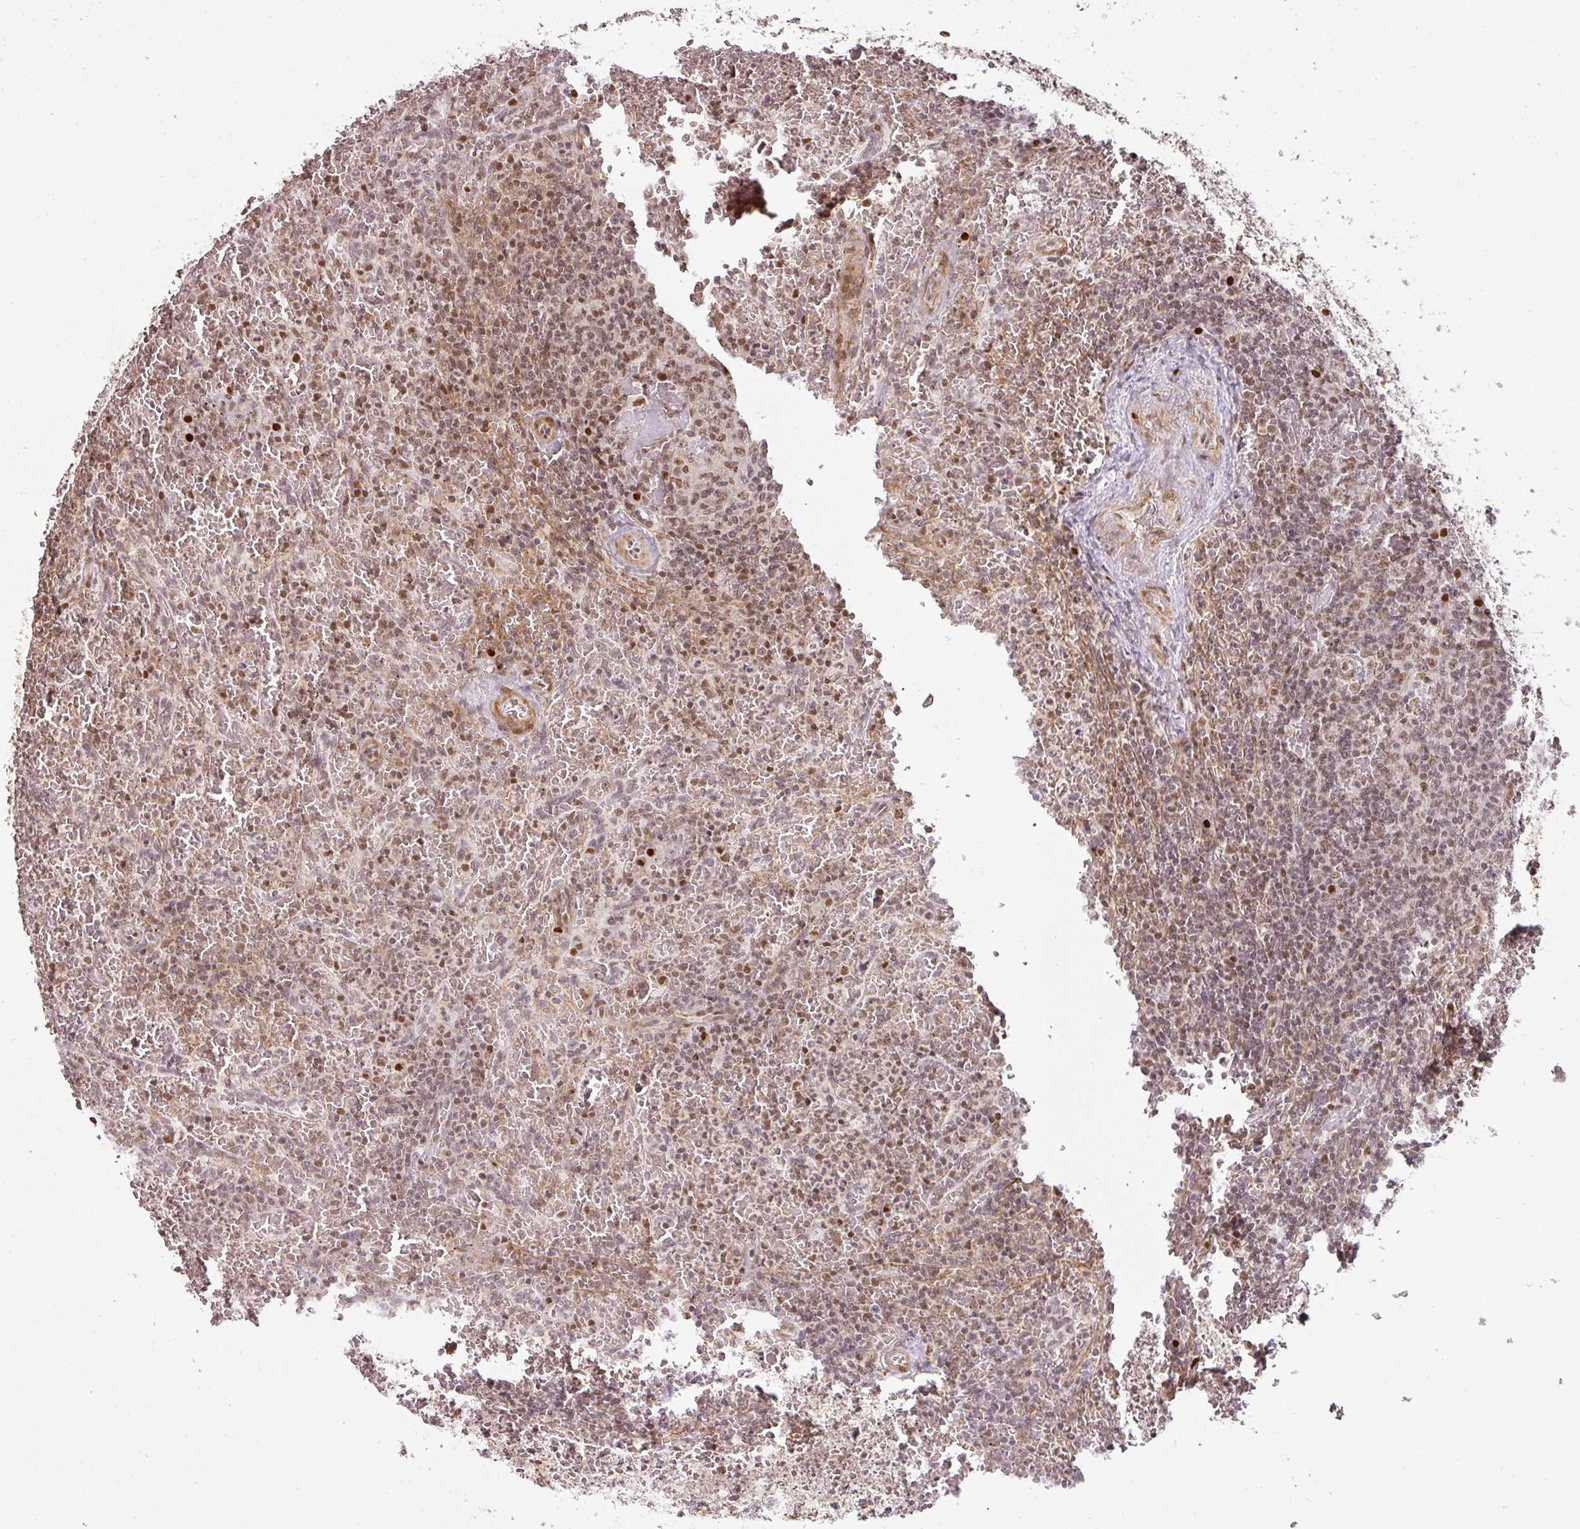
{"staining": {"intensity": "moderate", "quantity": "25%-75%", "location": "nuclear"}, "tissue": "lymphoma", "cell_type": "Tumor cells", "image_type": "cancer", "snomed": [{"axis": "morphology", "description": "Malignant lymphoma, non-Hodgkin's type, Low grade"}, {"axis": "topography", "description": "Spleen"}], "caption": "Brown immunohistochemical staining in human low-grade malignant lymphoma, non-Hodgkin's type shows moderate nuclear positivity in about 25%-75% of tumor cells.", "gene": "GPRIN2", "patient": {"sex": "female", "age": 64}}